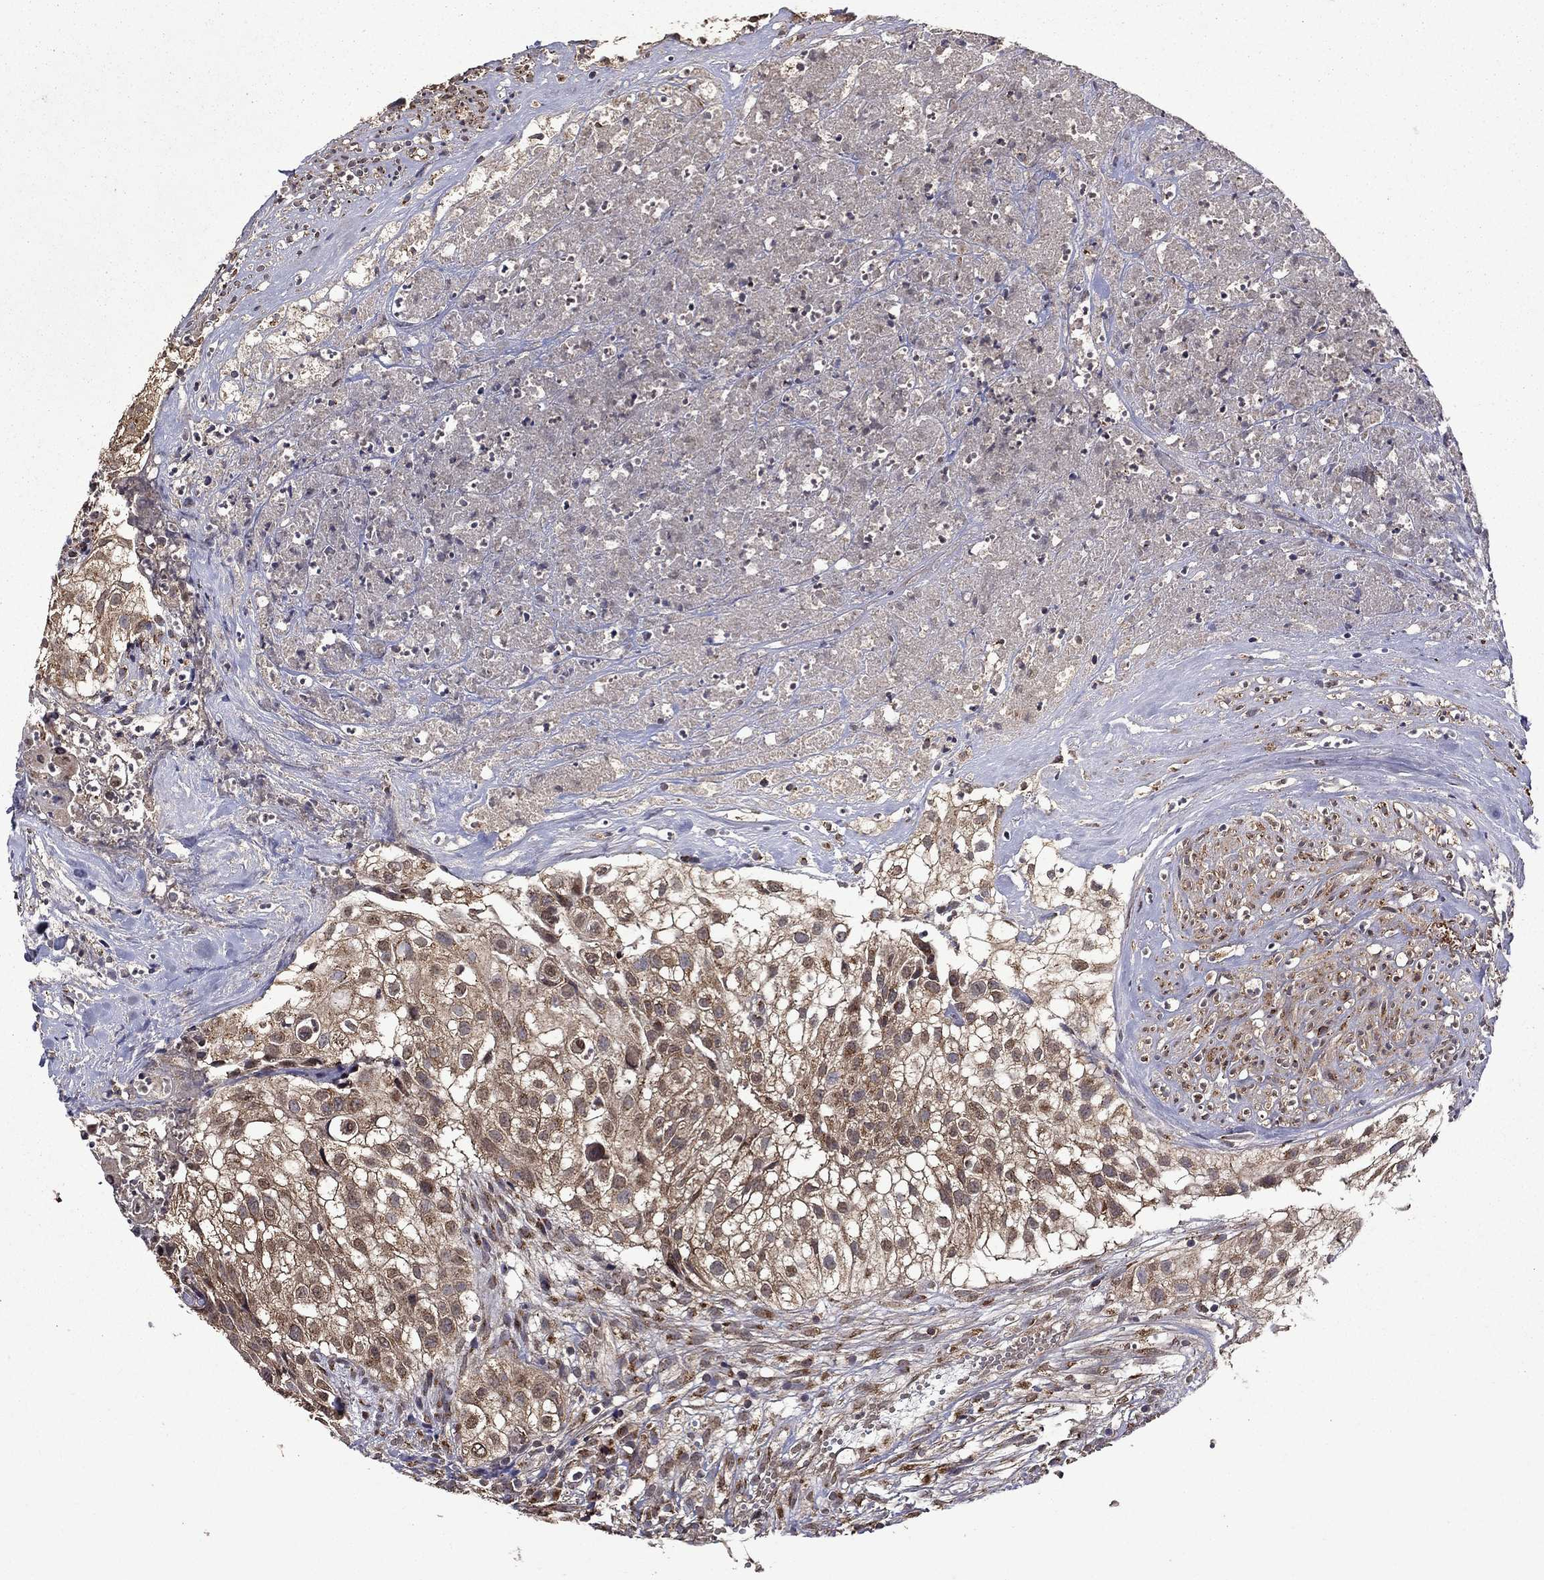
{"staining": {"intensity": "moderate", "quantity": "25%-75%", "location": "cytoplasmic/membranous,nuclear"}, "tissue": "urothelial cancer", "cell_type": "Tumor cells", "image_type": "cancer", "snomed": [{"axis": "morphology", "description": "Urothelial carcinoma, High grade"}, {"axis": "topography", "description": "Urinary bladder"}], "caption": "Urothelial cancer stained with a protein marker displays moderate staining in tumor cells.", "gene": "ITM2B", "patient": {"sex": "female", "age": 79}}